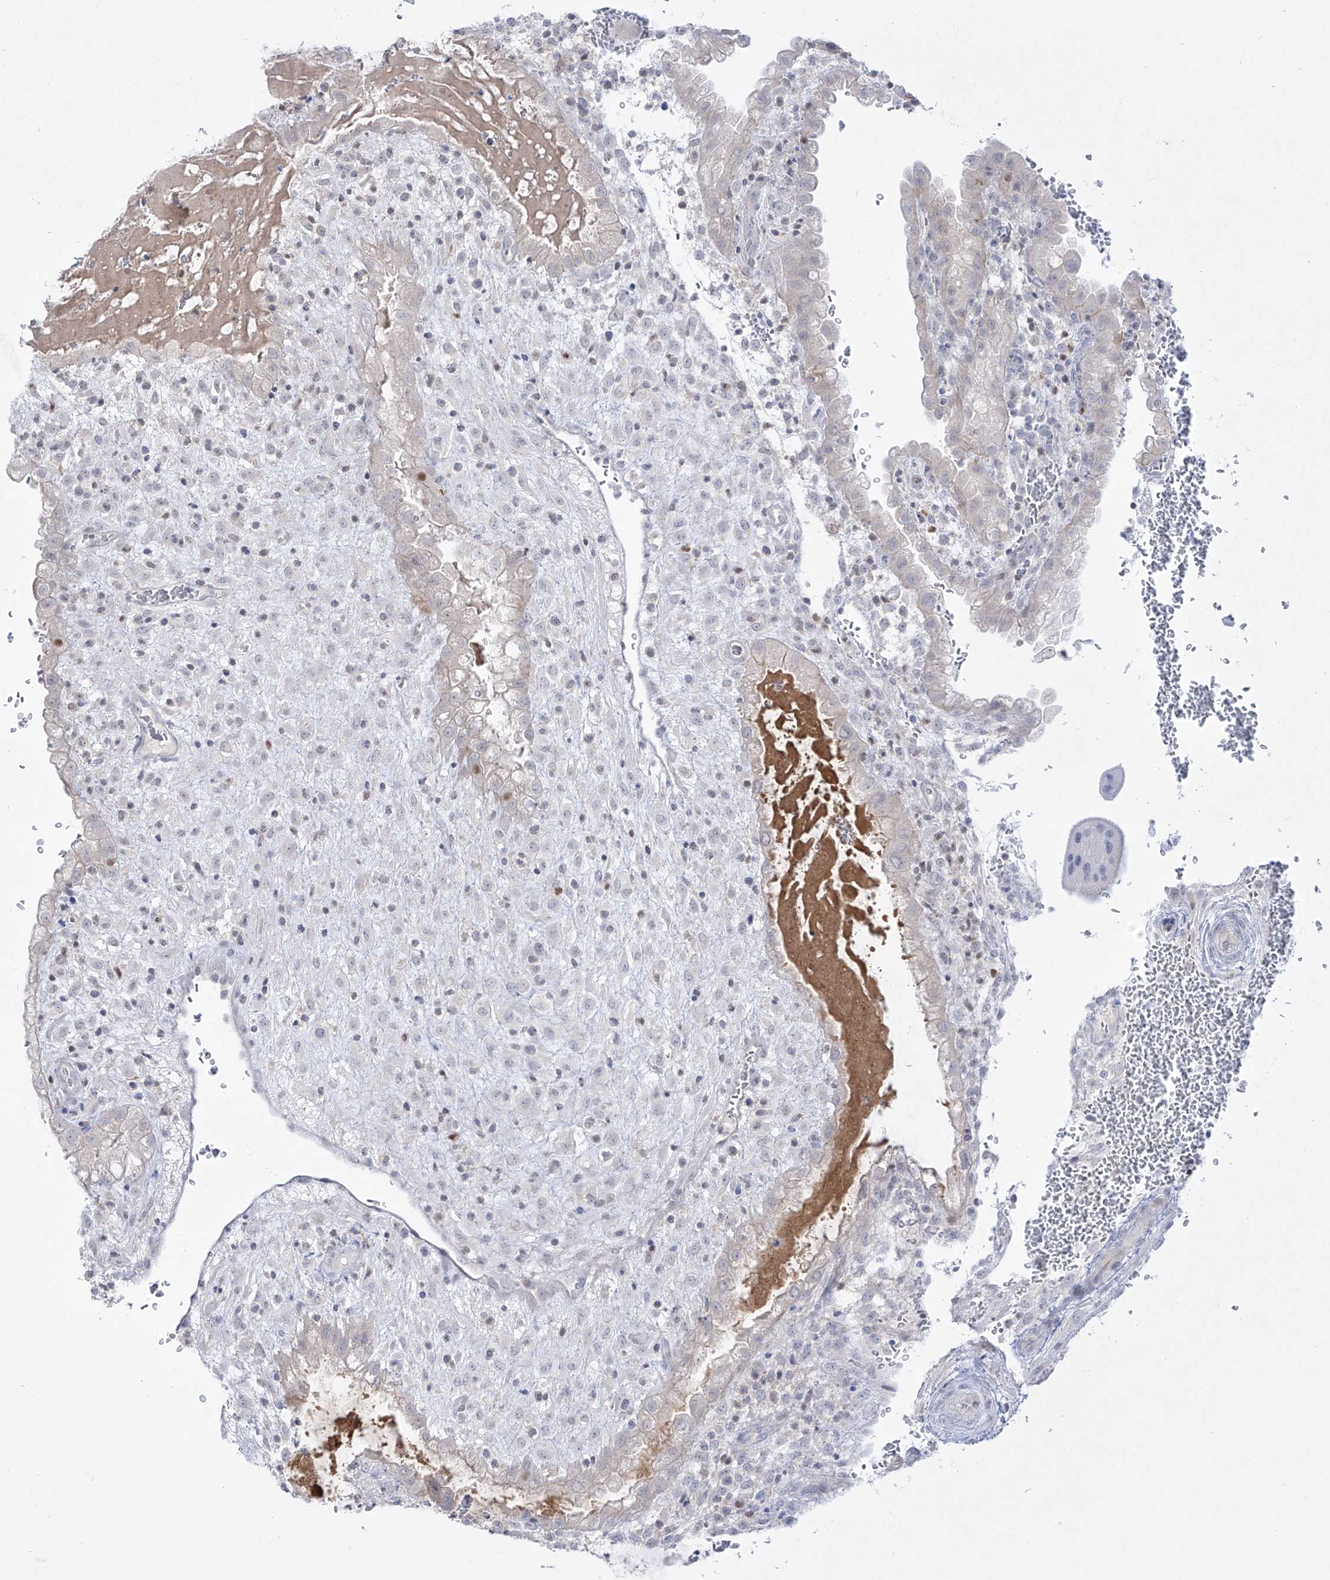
{"staining": {"intensity": "negative", "quantity": "none", "location": "none"}, "tissue": "placenta", "cell_type": "Decidual cells", "image_type": "normal", "snomed": [{"axis": "morphology", "description": "Normal tissue, NOS"}, {"axis": "topography", "description": "Placenta"}], "caption": "Immunohistochemical staining of benign placenta exhibits no significant staining in decidual cells.", "gene": "DMKN", "patient": {"sex": "female", "age": 35}}